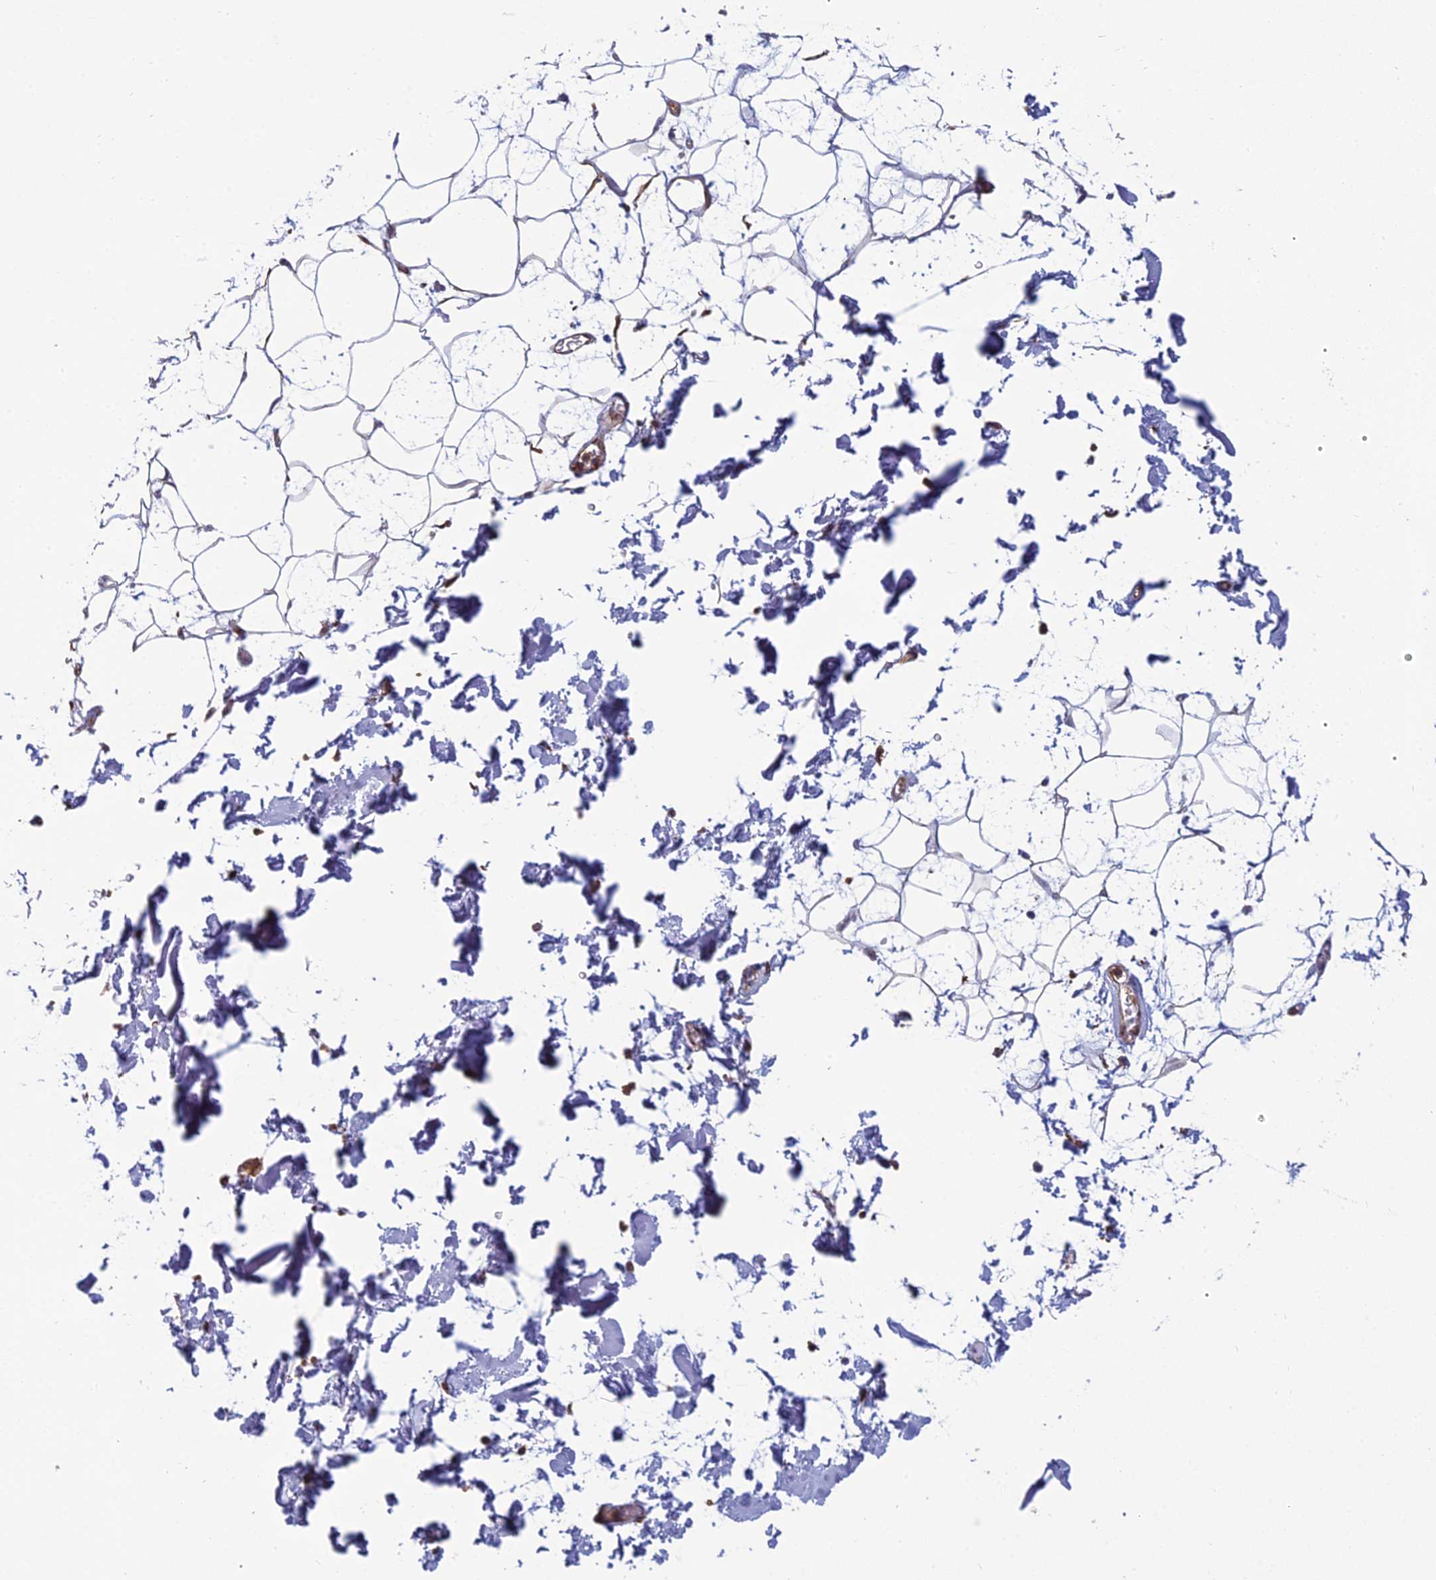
{"staining": {"intensity": "negative", "quantity": "none", "location": "none"}, "tissue": "adipose tissue", "cell_type": "Adipocytes", "image_type": "normal", "snomed": [{"axis": "morphology", "description": "Normal tissue, NOS"}, {"axis": "topography", "description": "Soft tissue"}], "caption": "A histopathology image of adipose tissue stained for a protein demonstrates no brown staining in adipocytes.", "gene": "NOC2L", "patient": {"sex": "male", "age": 72}}